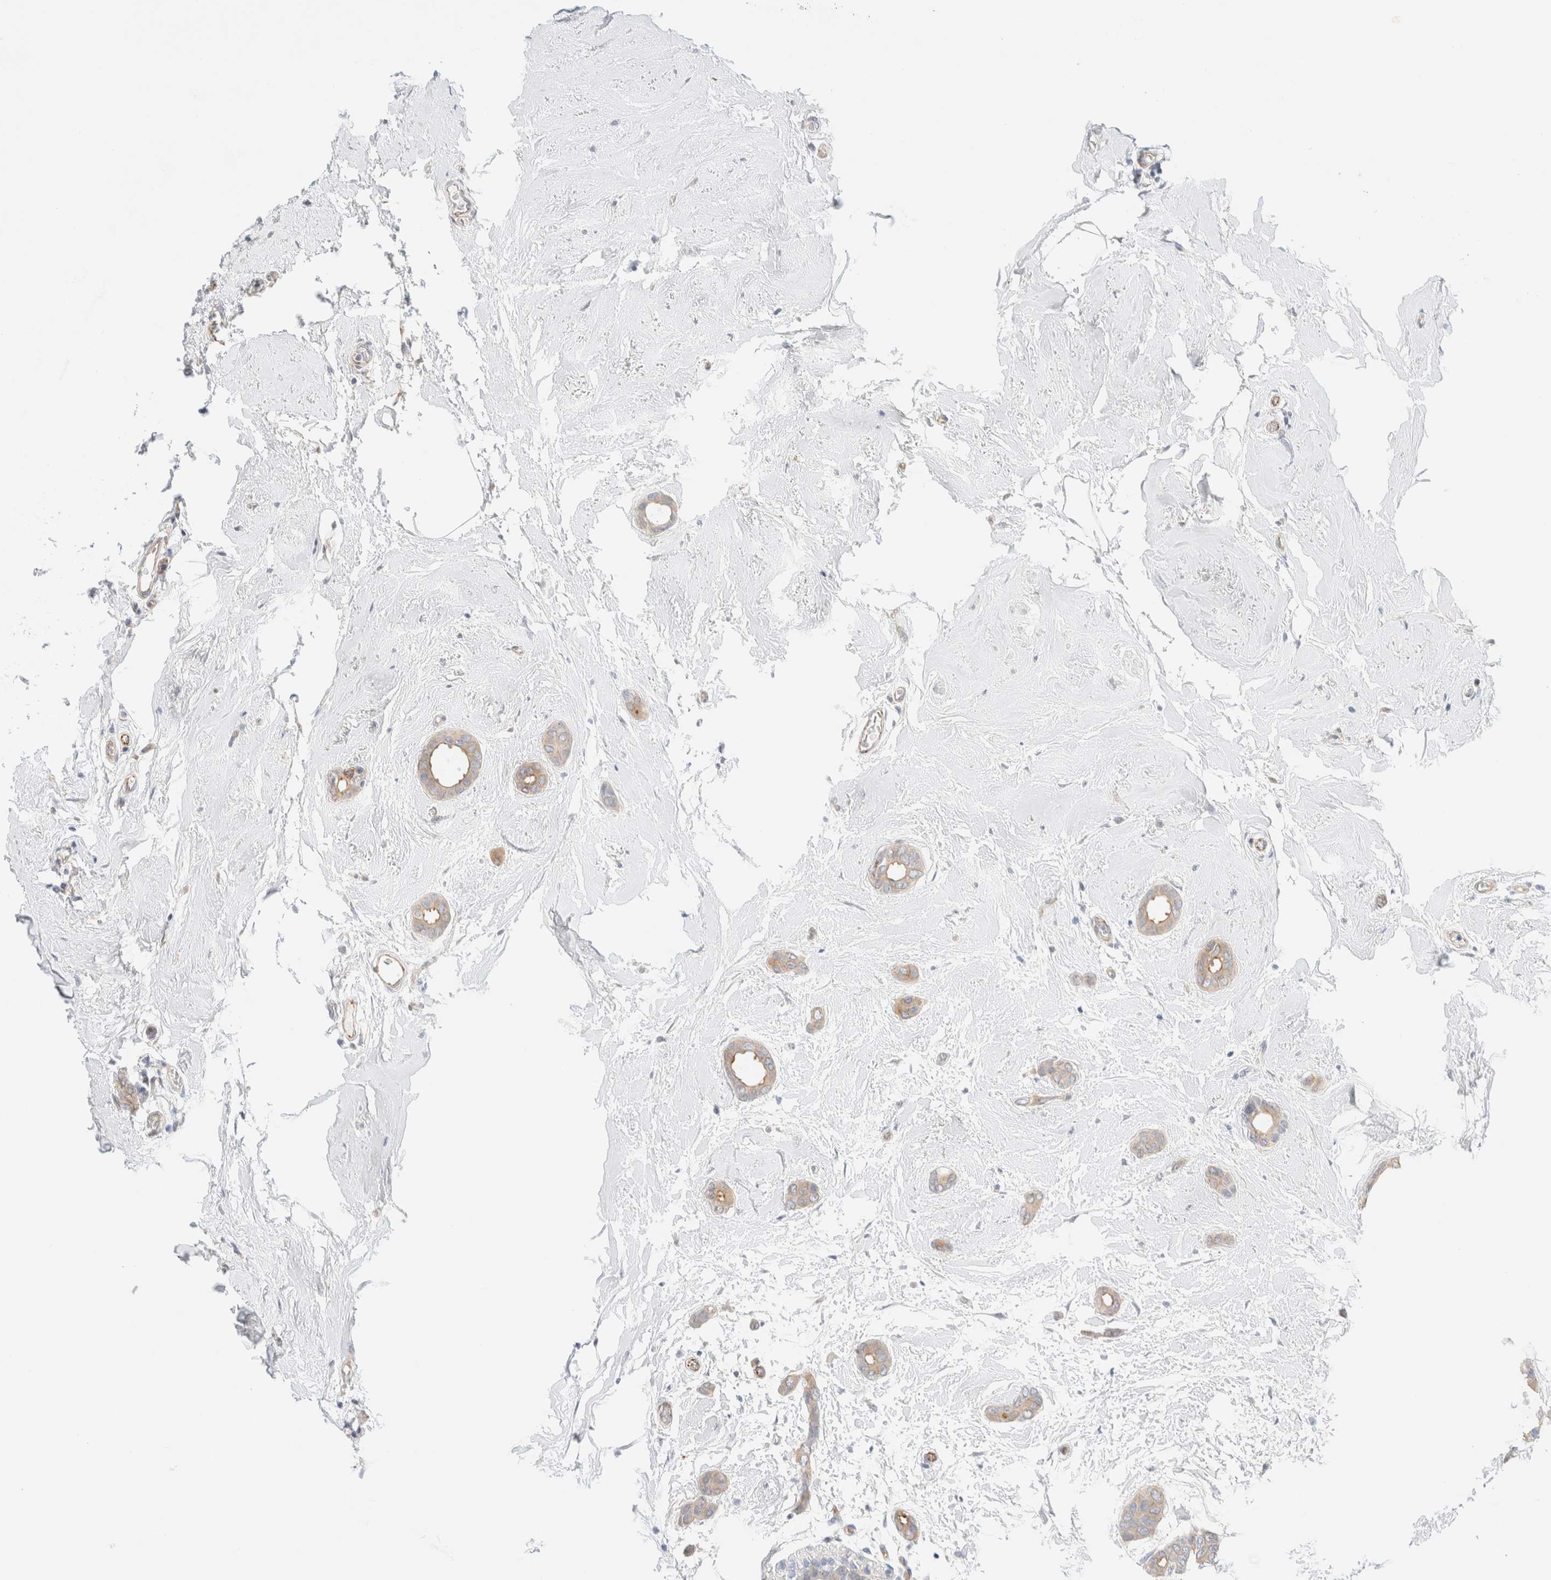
{"staining": {"intensity": "weak", "quantity": ">75%", "location": "cytoplasmic/membranous"}, "tissue": "breast cancer", "cell_type": "Tumor cells", "image_type": "cancer", "snomed": [{"axis": "morphology", "description": "Duct carcinoma"}, {"axis": "topography", "description": "Breast"}], "caption": "Breast cancer (infiltrating ductal carcinoma) was stained to show a protein in brown. There is low levels of weak cytoplasmic/membranous positivity in approximately >75% of tumor cells.", "gene": "UNC13B", "patient": {"sex": "female", "age": 55}}